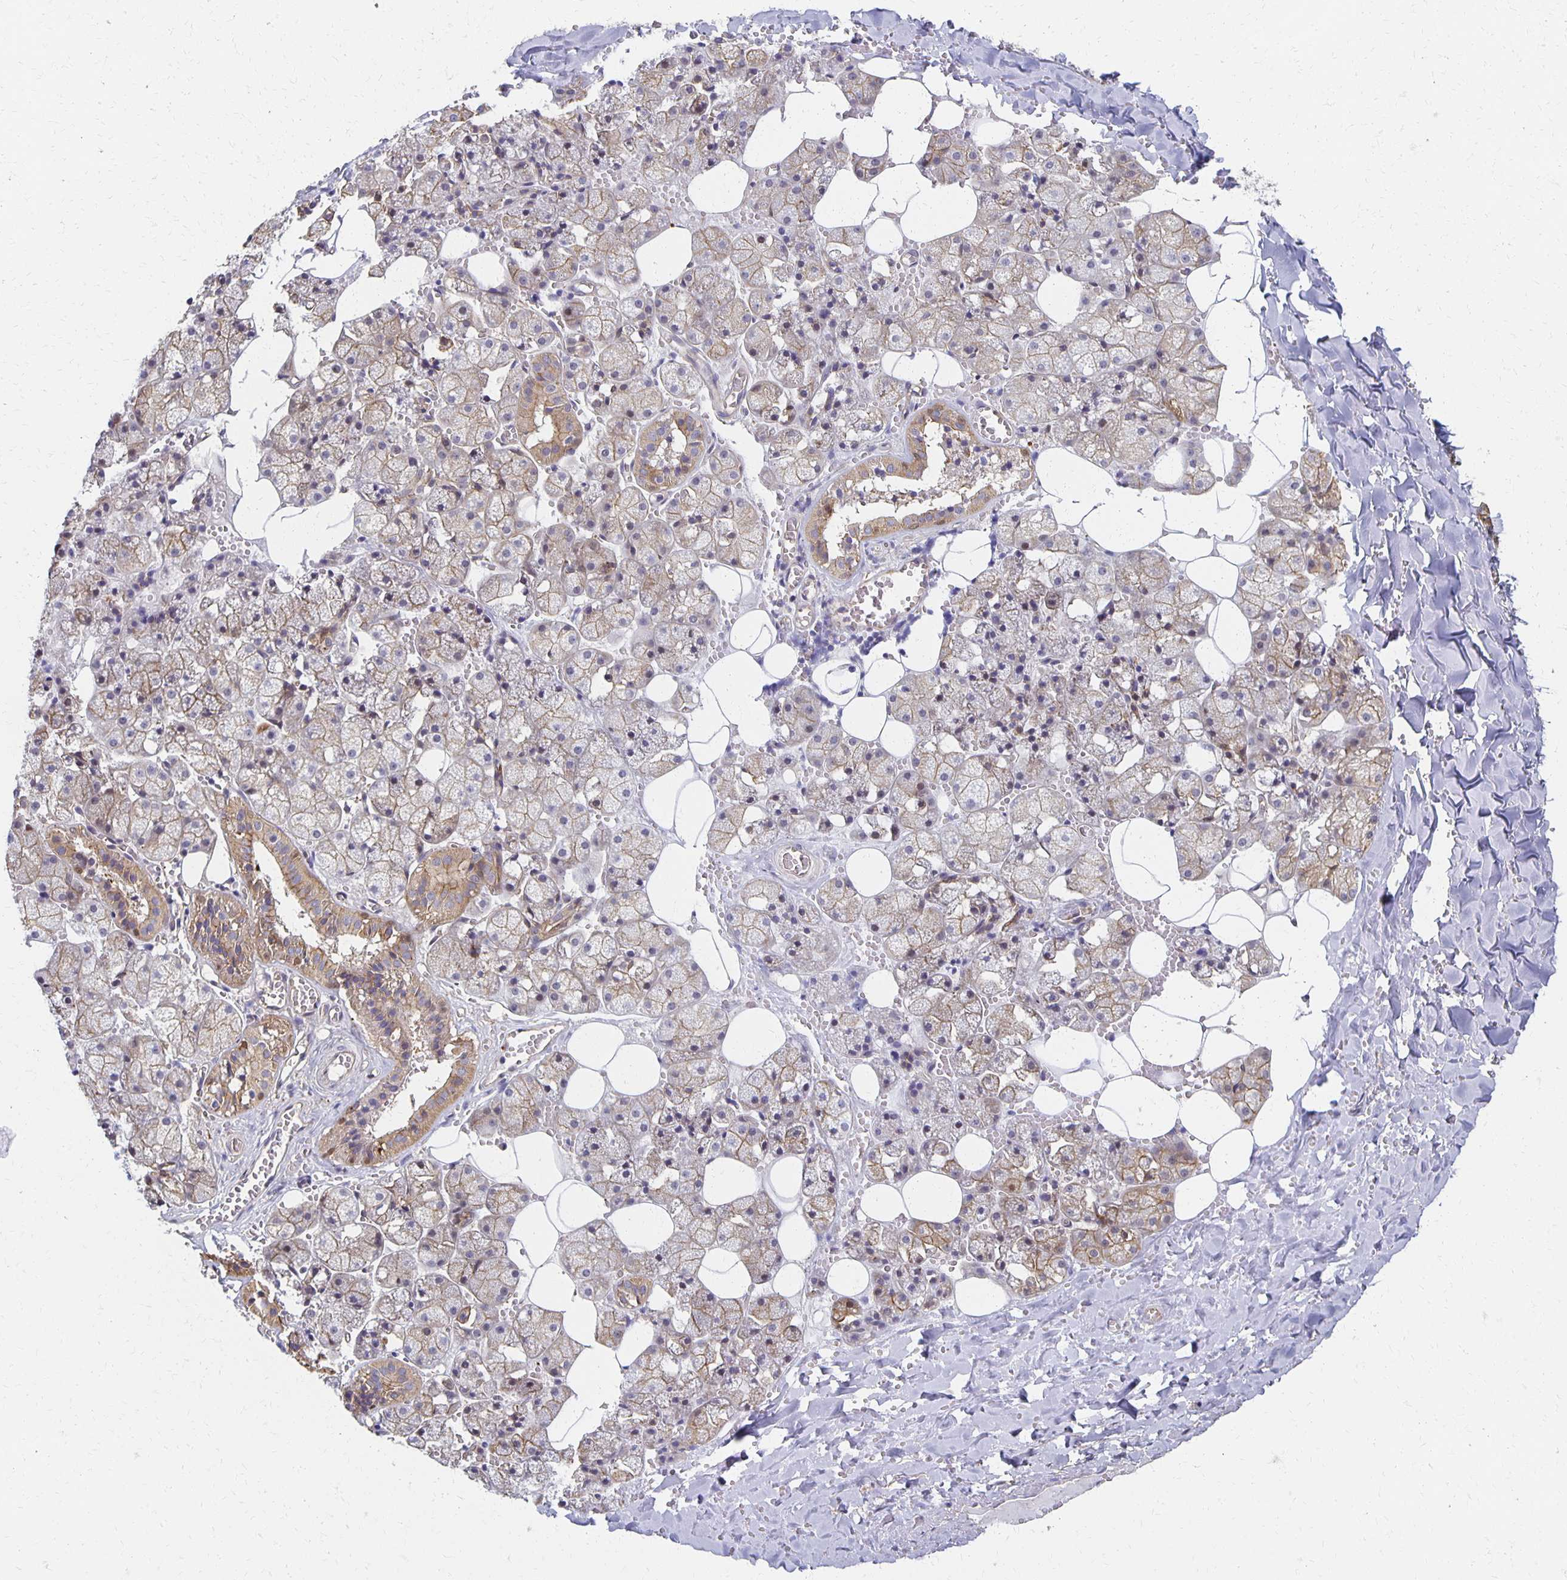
{"staining": {"intensity": "moderate", "quantity": "25%-75%", "location": "cytoplasmic/membranous"}, "tissue": "salivary gland", "cell_type": "Glandular cells", "image_type": "normal", "snomed": [{"axis": "morphology", "description": "Normal tissue, NOS"}, {"axis": "topography", "description": "Salivary gland"}, {"axis": "topography", "description": "Peripheral nerve tissue"}], "caption": "Protein positivity by immunohistochemistry demonstrates moderate cytoplasmic/membranous staining in approximately 25%-75% of glandular cells in unremarkable salivary gland. Nuclei are stained in blue.", "gene": "SORL1", "patient": {"sex": "male", "age": 38}}